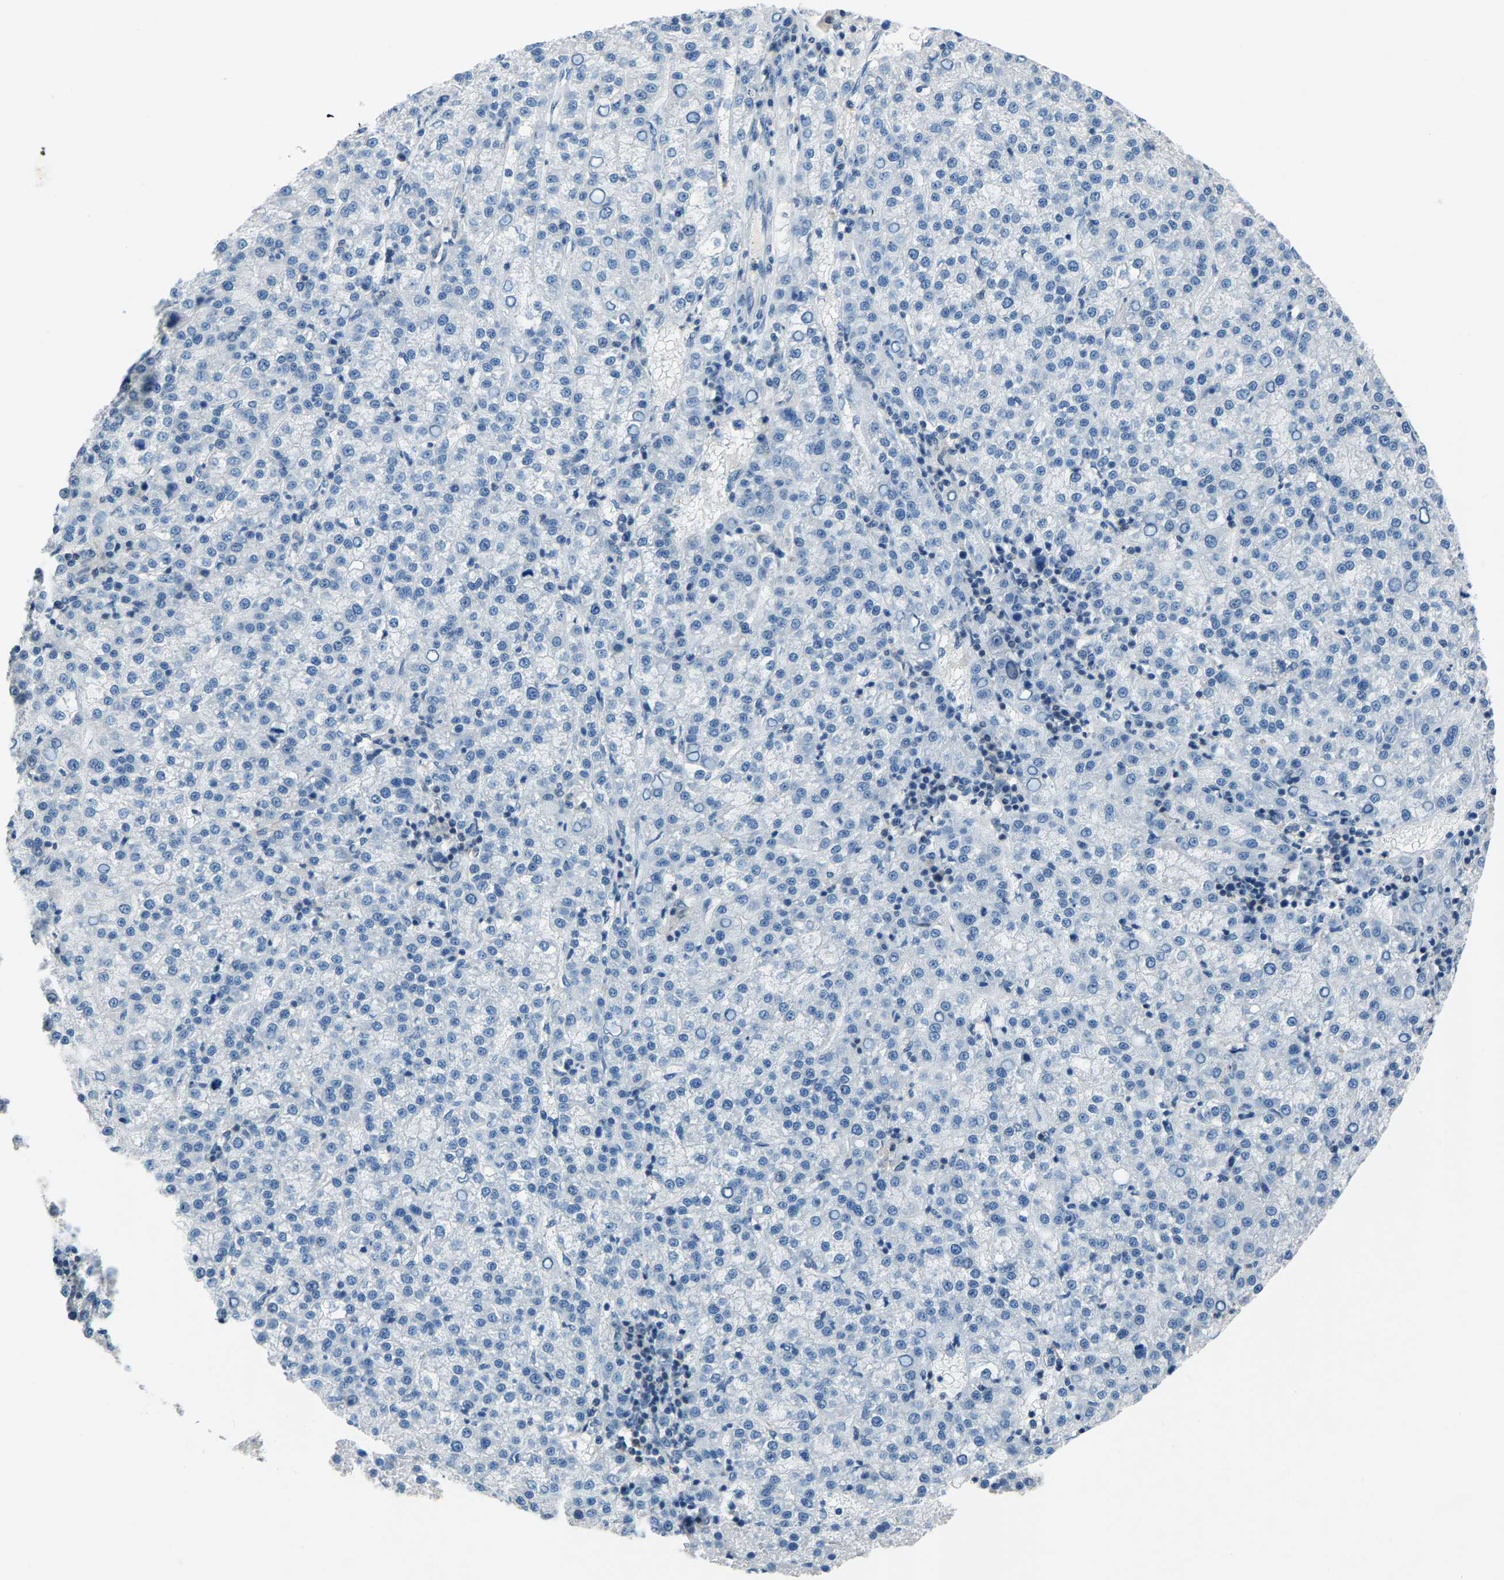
{"staining": {"intensity": "negative", "quantity": "none", "location": "none"}, "tissue": "liver cancer", "cell_type": "Tumor cells", "image_type": "cancer", "snomed": [{"axis": "morphology", "description": "Carcinoma, Hepatocellular, NOS"}, {"axis": "topography", "description": "Liver"}], "caption": "The image displays no staining of tumor cells in hepatocellular carcinoma (liver). (Brightfield microscopy of DAB (3,3'-diaminobenzidine) immunohistochemistry (IHC) at high magnification).", "gene": "XIRP1", "patient": {"sex": "female", "age": 58}}